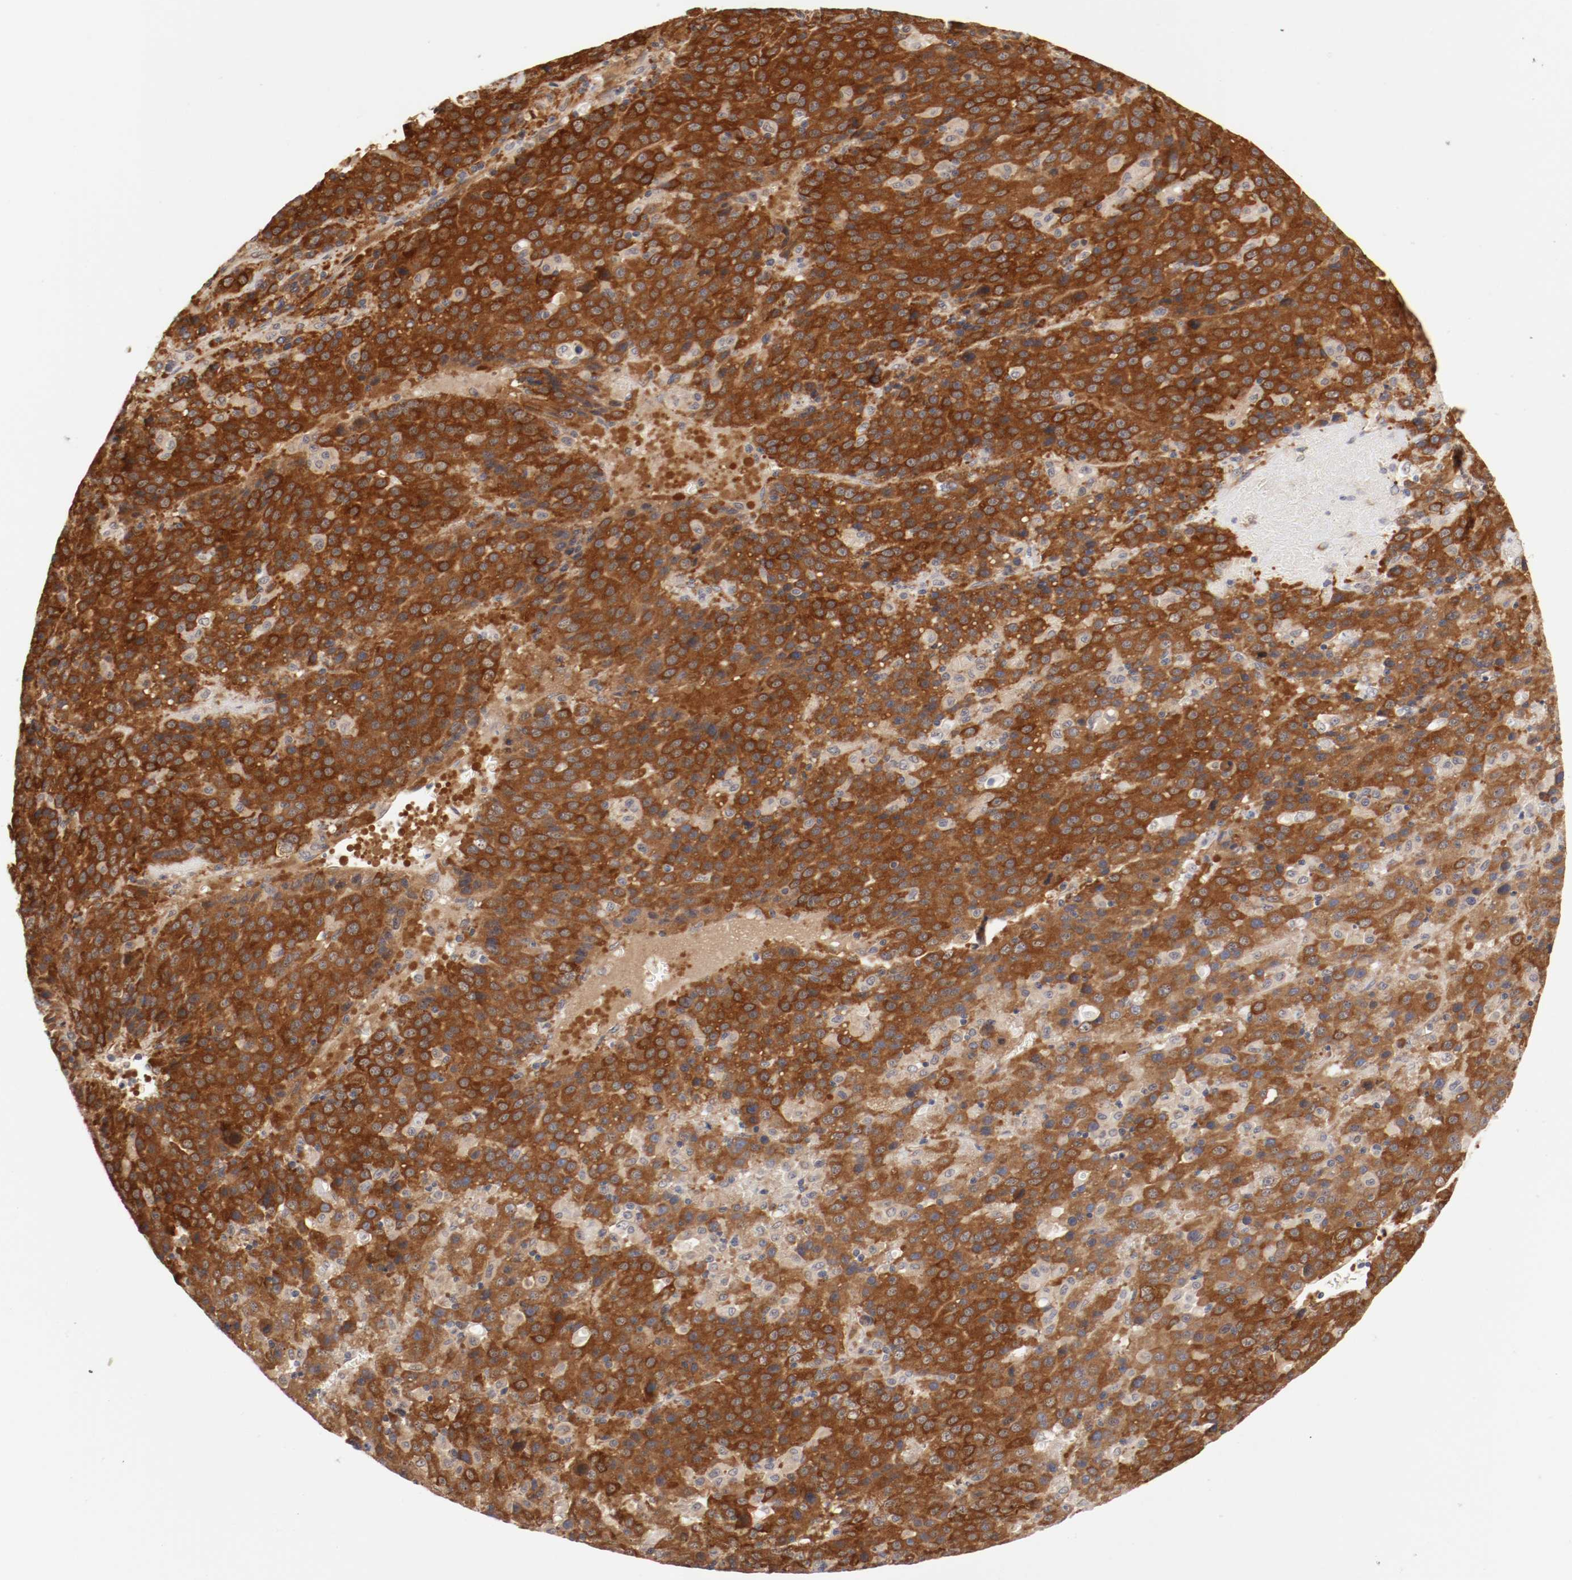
{"staining": {"intensity": "strong", "quantity": ">75%", "location": "cytoplasmic/membranous"}, "tissue": "liver cancer", "cell_type": "Tumor cells", "image_type": "cancer", "snomed": [{"axis": "morphology", "description": "Carcinoma, Hepatocellular, NOS"}, {"axis": "topography", "description": "Liver"}], "caption": "Tumor cells show high levels of strong cytoplasmic/membranous staining in about >75% of cells in human liver cancer.", "gene": "FKBP3", "patient": {"sex": "female", "age": 53}}